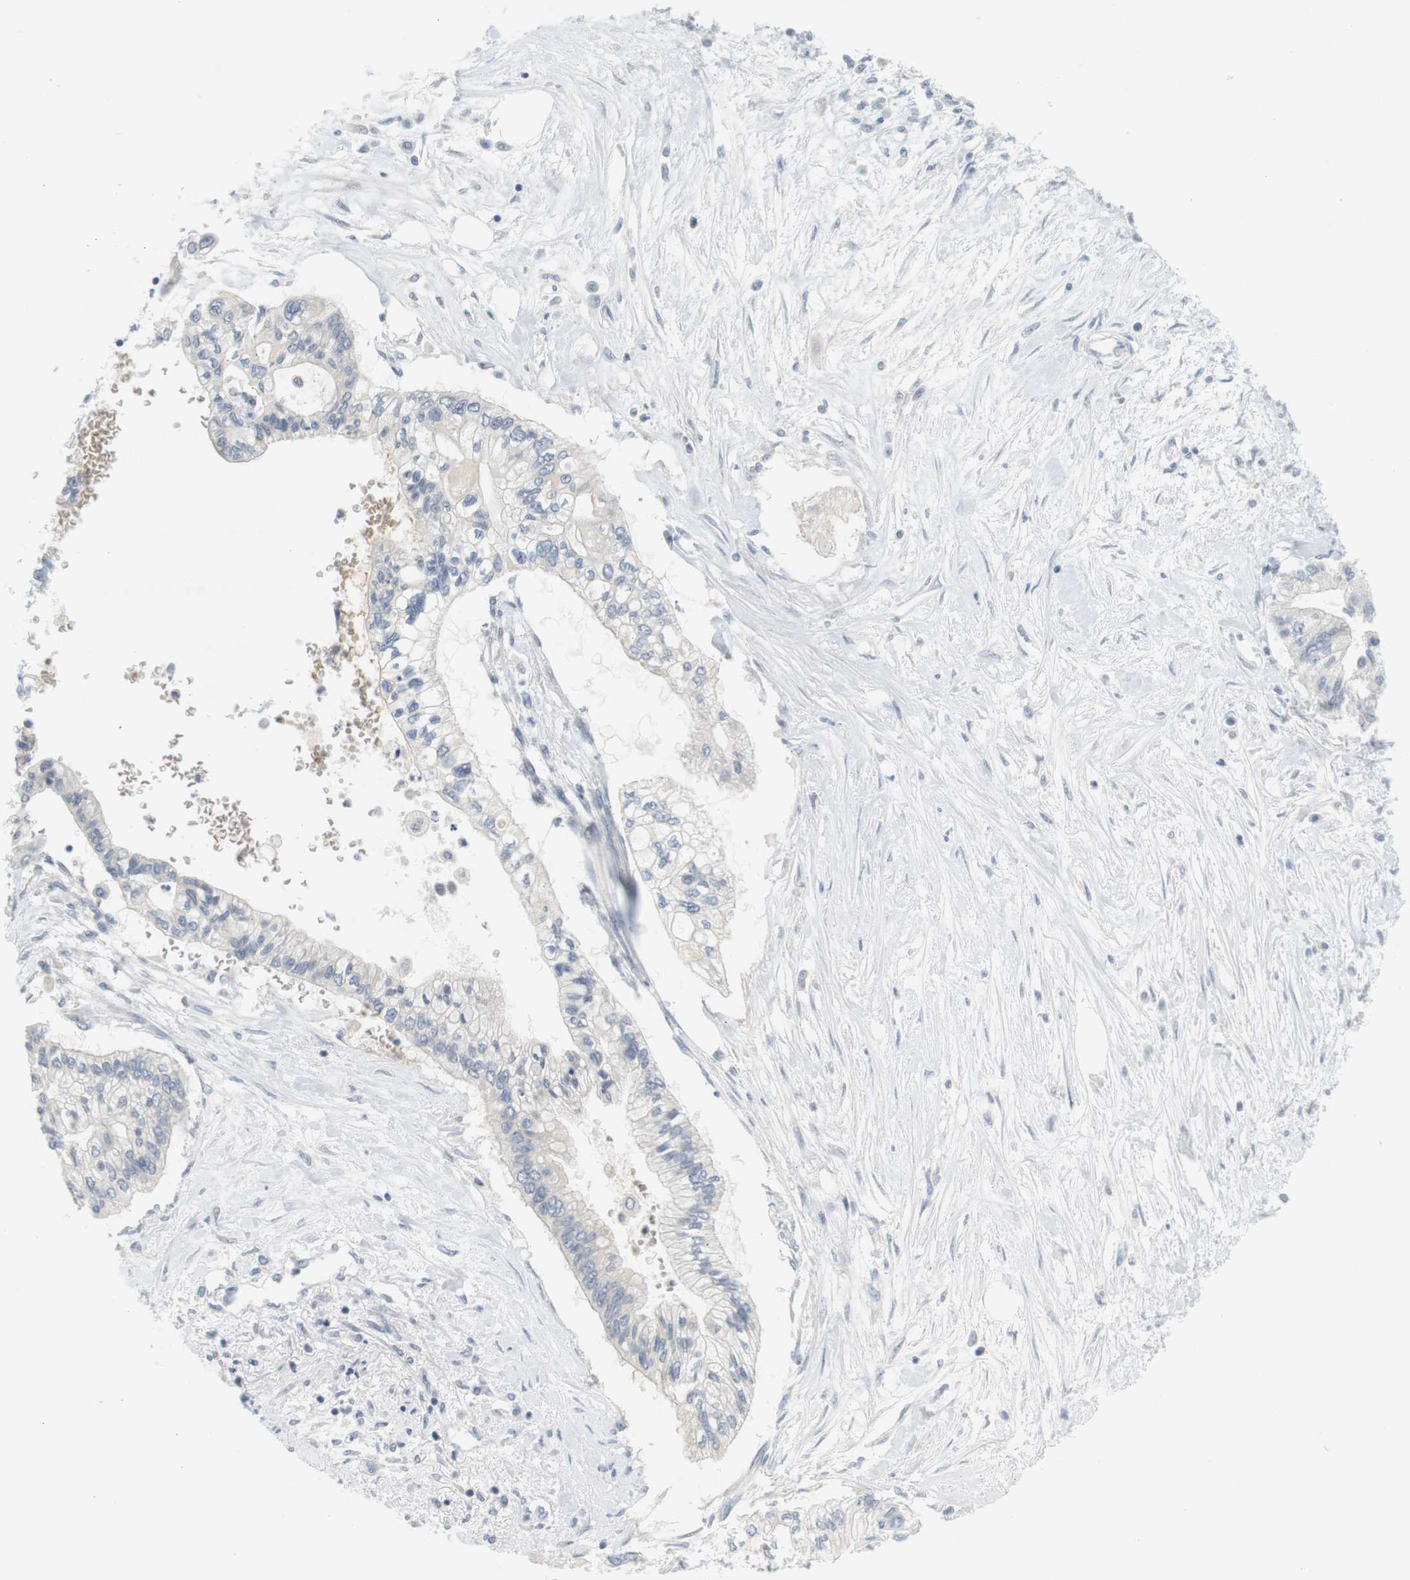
{"staining": {"intensity": "negative", "quantity": "none", "location": "none"}, "tissue": "pancreatic cancer", "cell_type": "Tumor cells", "image_type": "cancer", "snomed": [{"axis": "morphology", "description": "Adenocarcinoma, NOS"}, {"axis": "topography", "description": "Pancreas"}], "caption": "The histopathology image demonstrates no significant staining in tumor cells of adenocarcinoma (pancreatic). (DAB (3,3'-diaminobenzidine) IHC visualized using brightfield microscopy, high magnification).", "gene": "WNT7A", "patient": {"sex": "female", "age": 77}}